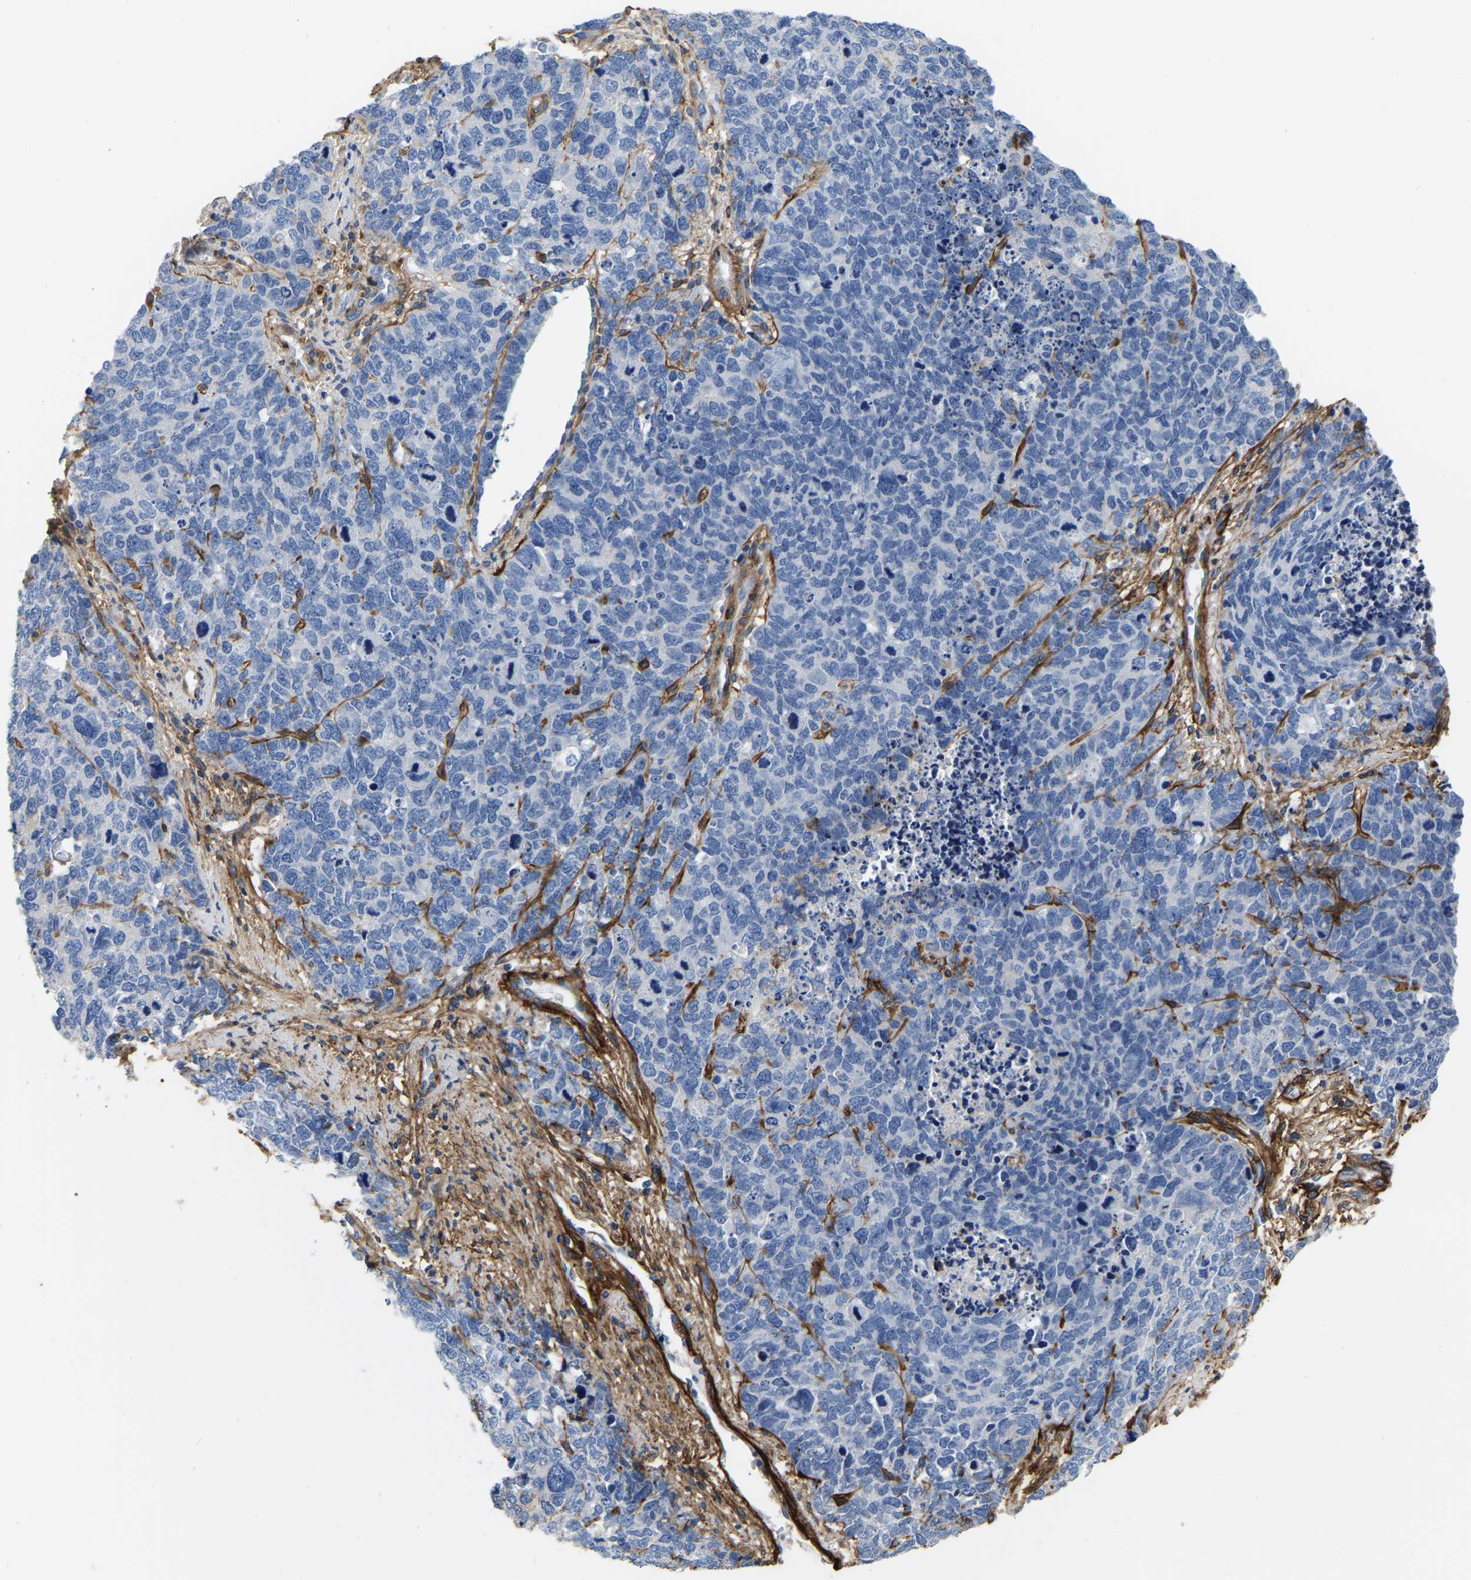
{"staining": {"intensity": "negative", "quantity": "none", "location": "none"}, "tissue": "cervical cancer", "cell_type": "Tumor cells", "image_type": "cancer", "snomed": [{"axis": "morphology", "description": "Squamous cell carcinoma, NOS"}, {"axis": "topography", "description": "Cervix"}], "caption": "A high-resolution micrograph shows immunohistochemistry (IHC) staining of cervical squamous cell carcinoma, which displays no significant staining in tumor cells.", "gene": "COL6A1", "patient": {"sex": "female", "age": 63}}